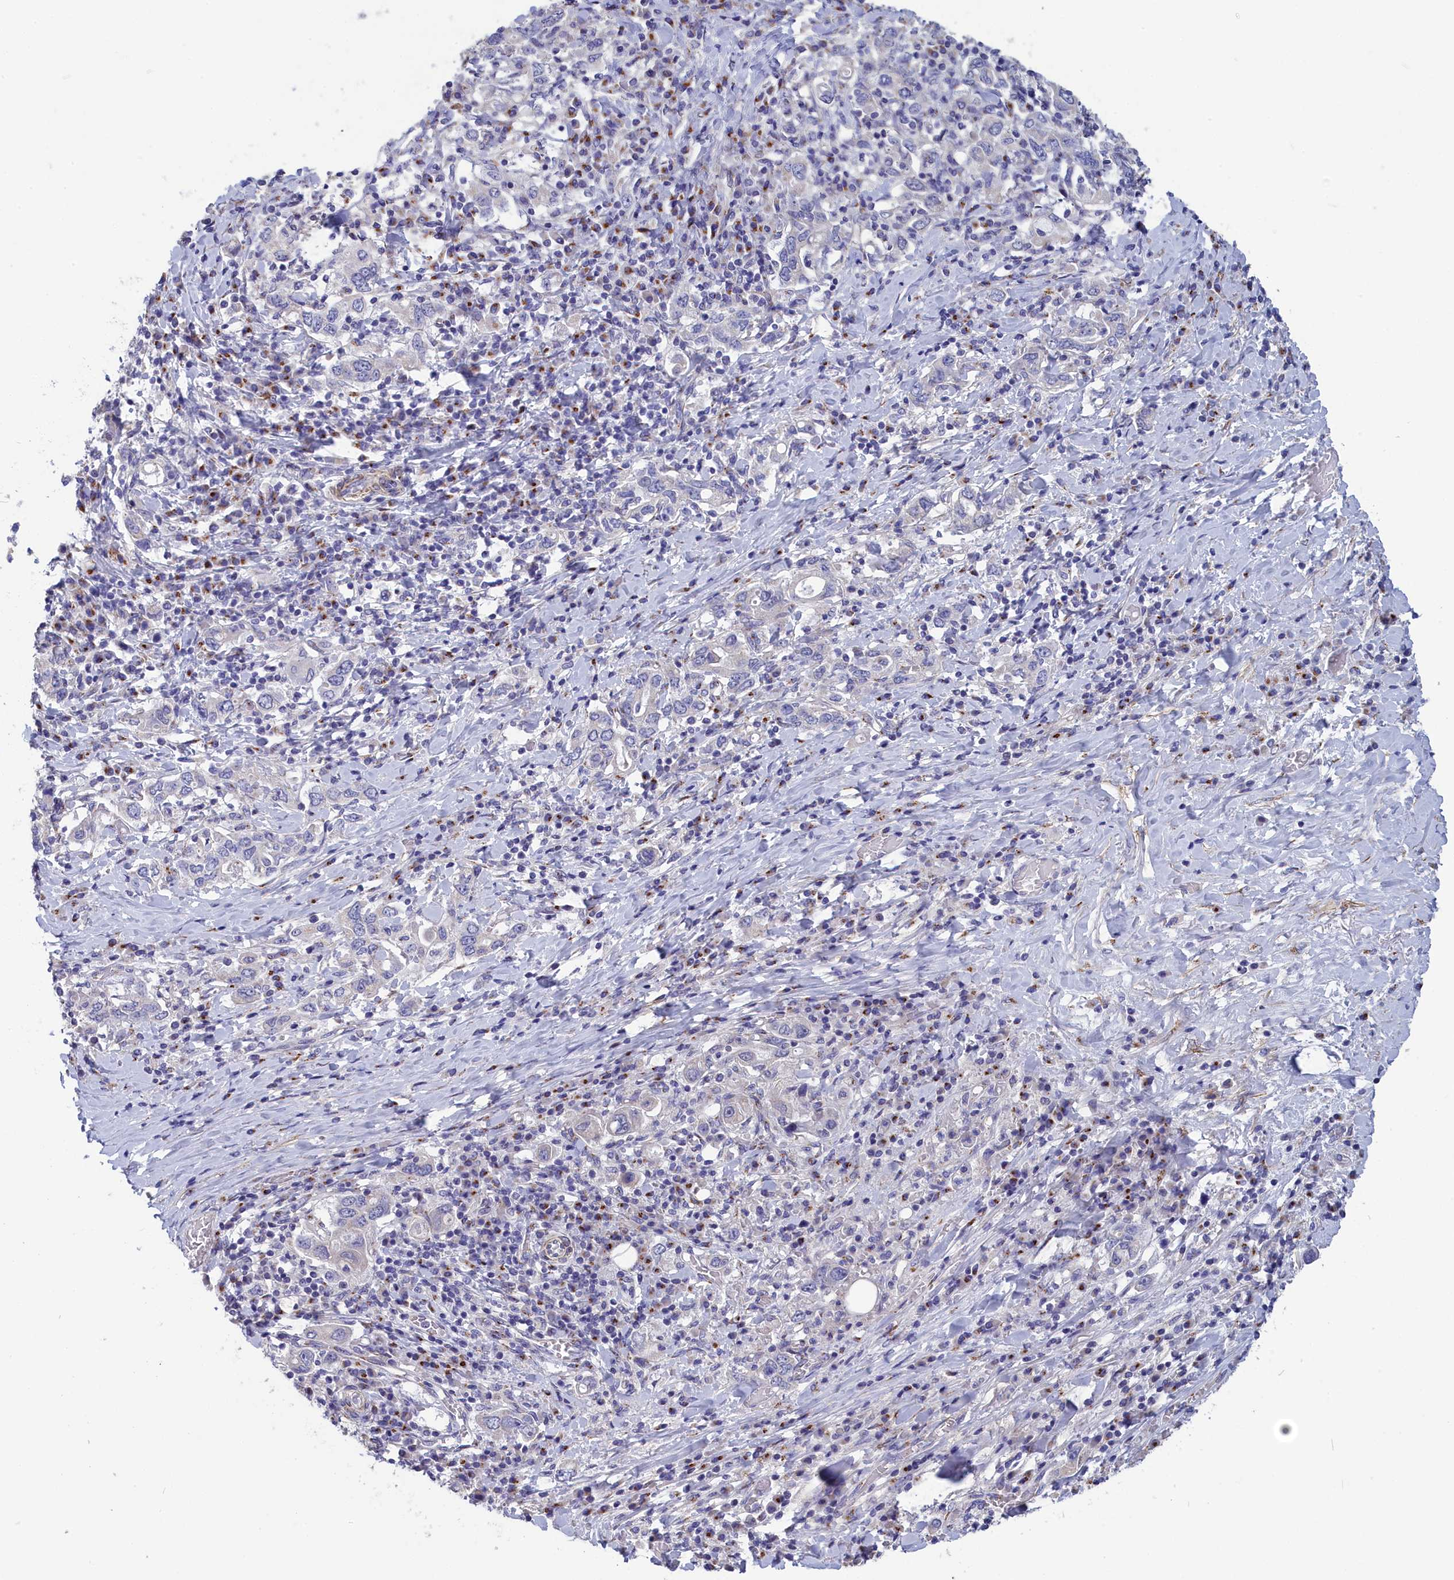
{"staining": {"intensity": "negative", "quantity": "none", "location": "none"}, "tissue": "stomach cancer", "cell_type": "Tumor cells", "image_type": "cancer", "snomed": [{"axis": "morphology", "description": "Adenocarcinoma, NOS"}, {"axis": "topography", "description": "Stomach, upper"}, {"axis": "topography", "description": "Stomach"}], "caption": "Protein analysis of stomach adenocarcinoma displays no significant positivity in tumor cells. (DAB IHC with hematoxylin counter stain).", "gene": "TUBGCP4", "patient": {"sex": "male", "age": 62}}